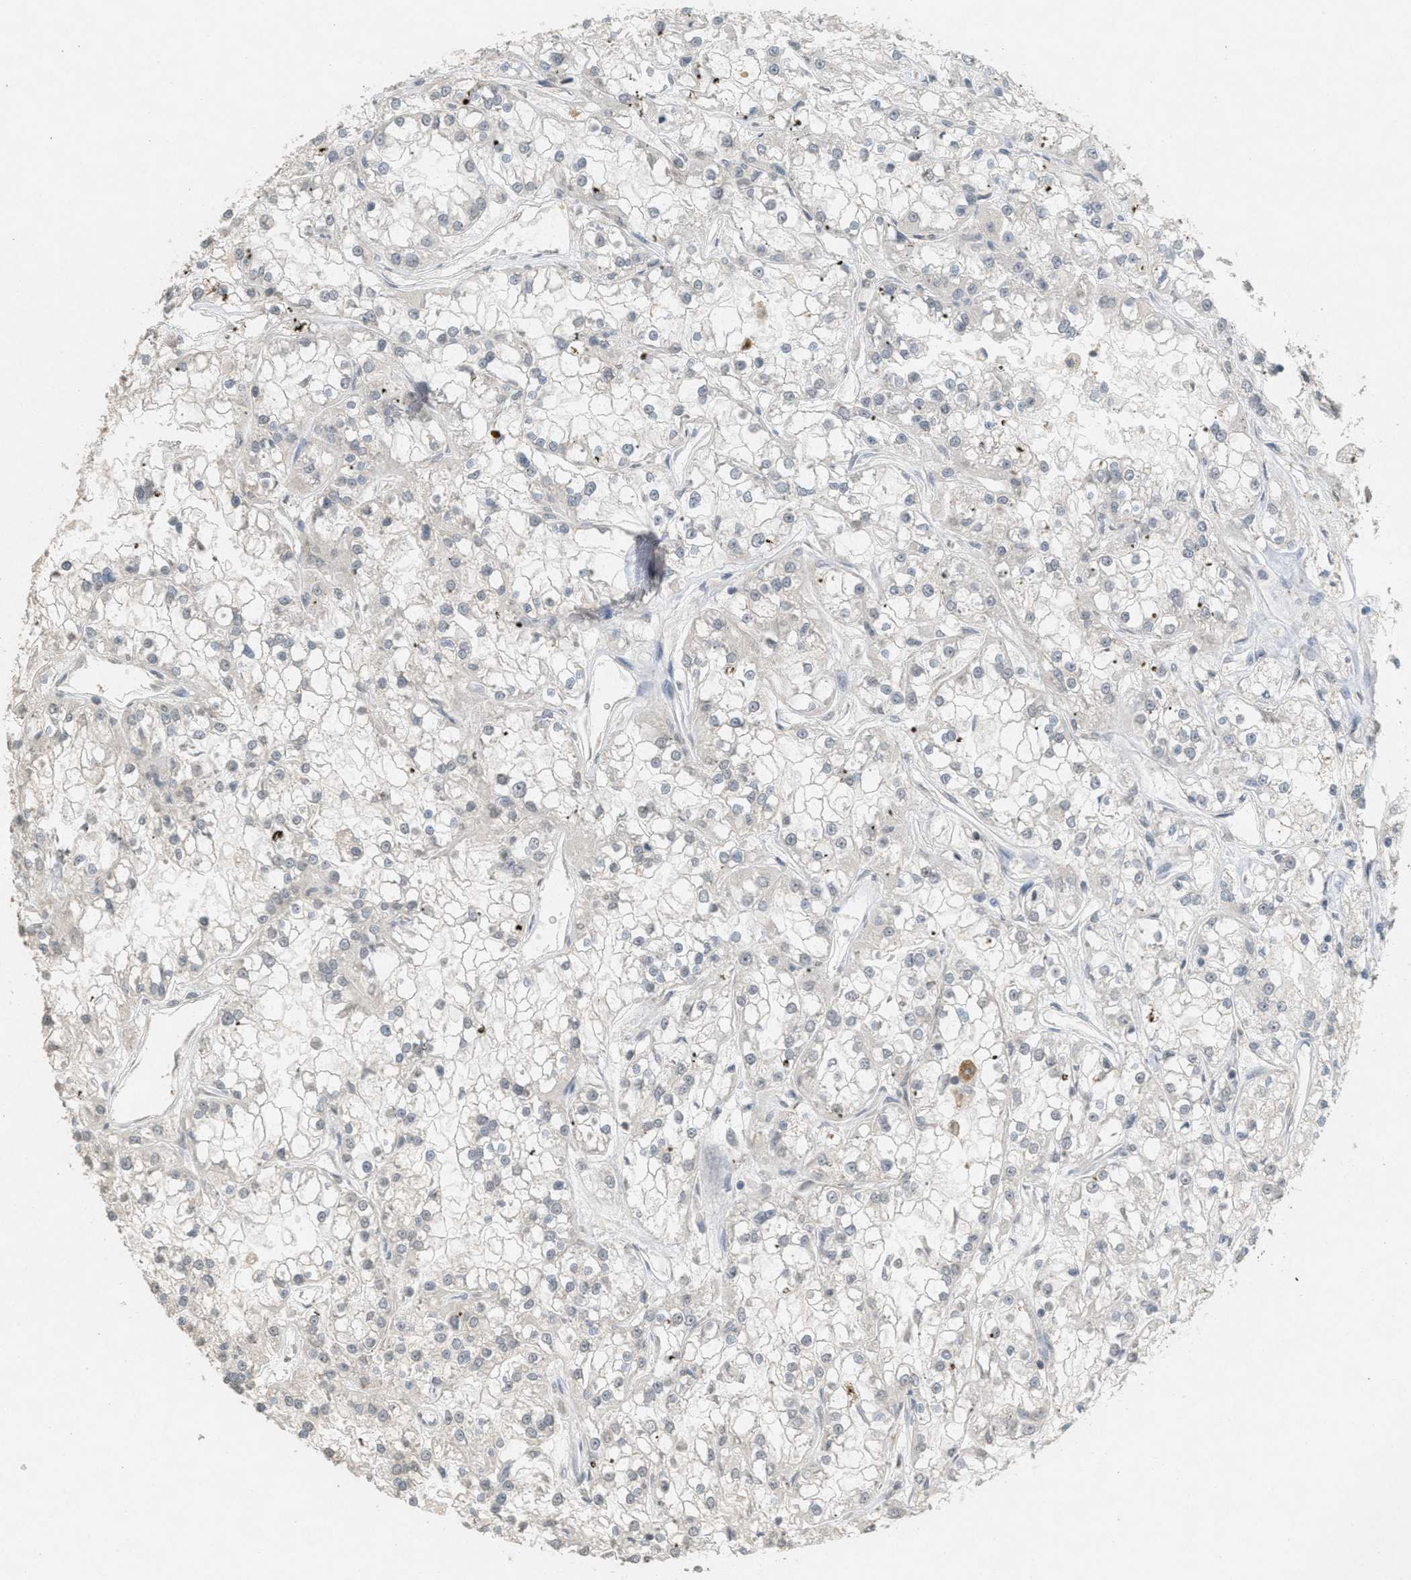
{"staining": {"intensity": "negative", "quantity": "none", "location": "none"}, "tissue": "renal cancer", "cell_type": "Tumor cells", "image_type": "cancer", "snomed": [{"axis": "morphology", "description": "Adenocarcinoma, NOS"}, {"axis": "topography", "description": "Kidney"}], "caption": "Human renal cancer (adenocarcinoma) stained for a protein using immunohistochemistry demonstrates no positivity in tumor cells.", "gene": "ABHD6", "patient": {"sex": "female", "age": 52}}